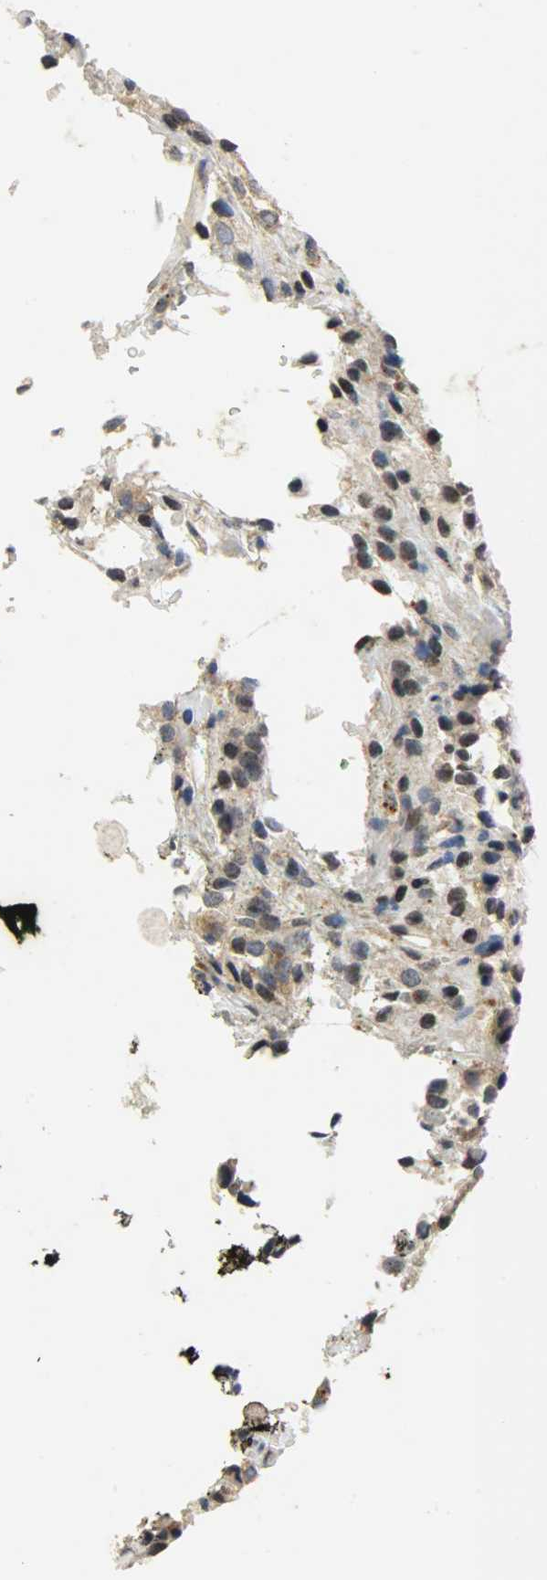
{"staining": {"intensity": "moderate", "quantity": "25%-75%", "location": "cytoplasmic/membranous,nuclear"}, "tissue": "prostate cancer", "cell_type": "Tumor cells", "image_type": "cancer", "snomed": [{"axis": "morphology", "description": "Adenocarcinoma, High grade"}, {"axis": "topography", "description": "Prostate"}], "caption": "A micrograph showing moderate cytoplasmic/membranous and nuclear staining in about 25%-75% of tumor cells in prostate high-grade adenocarcinoma, as visualized by brown immunohistochemical staining.", "gene": "GIT2", "patient": {"sex": "male", "age": 70}}